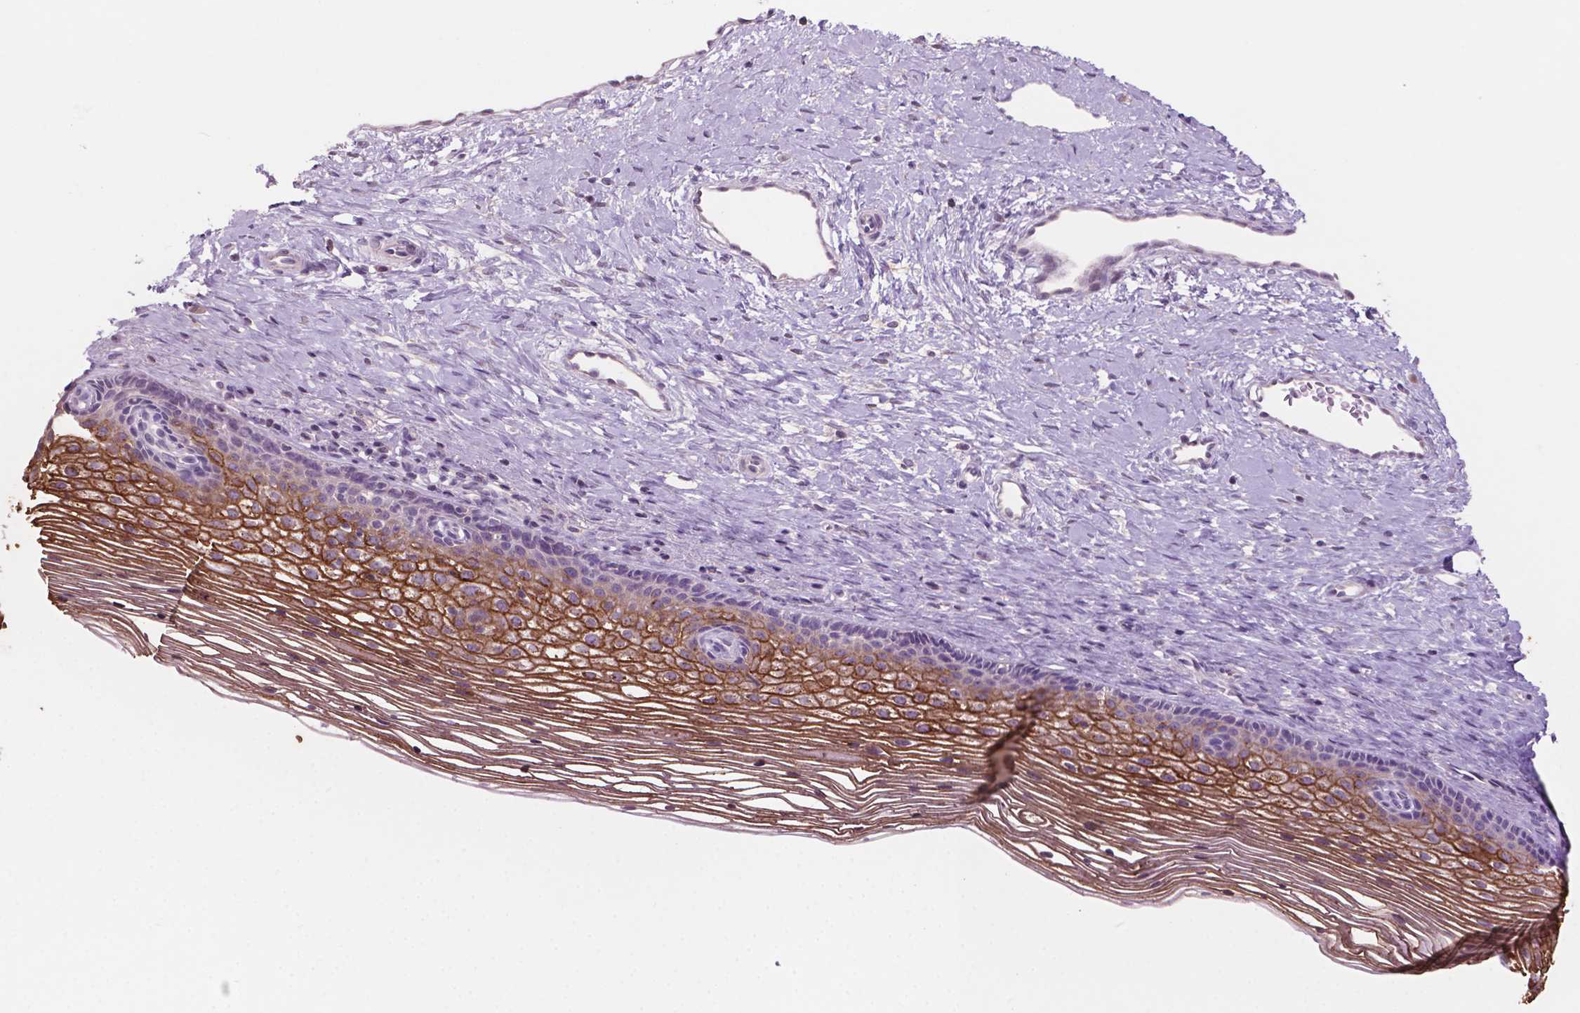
{"staining": {"intensity": "negative", "quantity": "none", "location": "none"}, "tissue": "cervix", "cell_type": "Glandular cells", "image_type": "normal", "snomed": [{"axis": "morphology", "description": "Normal tissue, NOS"}, {"axis": "topography", "description": "Cervix"}], "caption": "Immunohistochemistry histopathology image of normal cervix stained for a protein (brown), which shows no positivity in glandular cells.", "gene": "SBSN", "patient": {"sex": "female", "age": 34}}